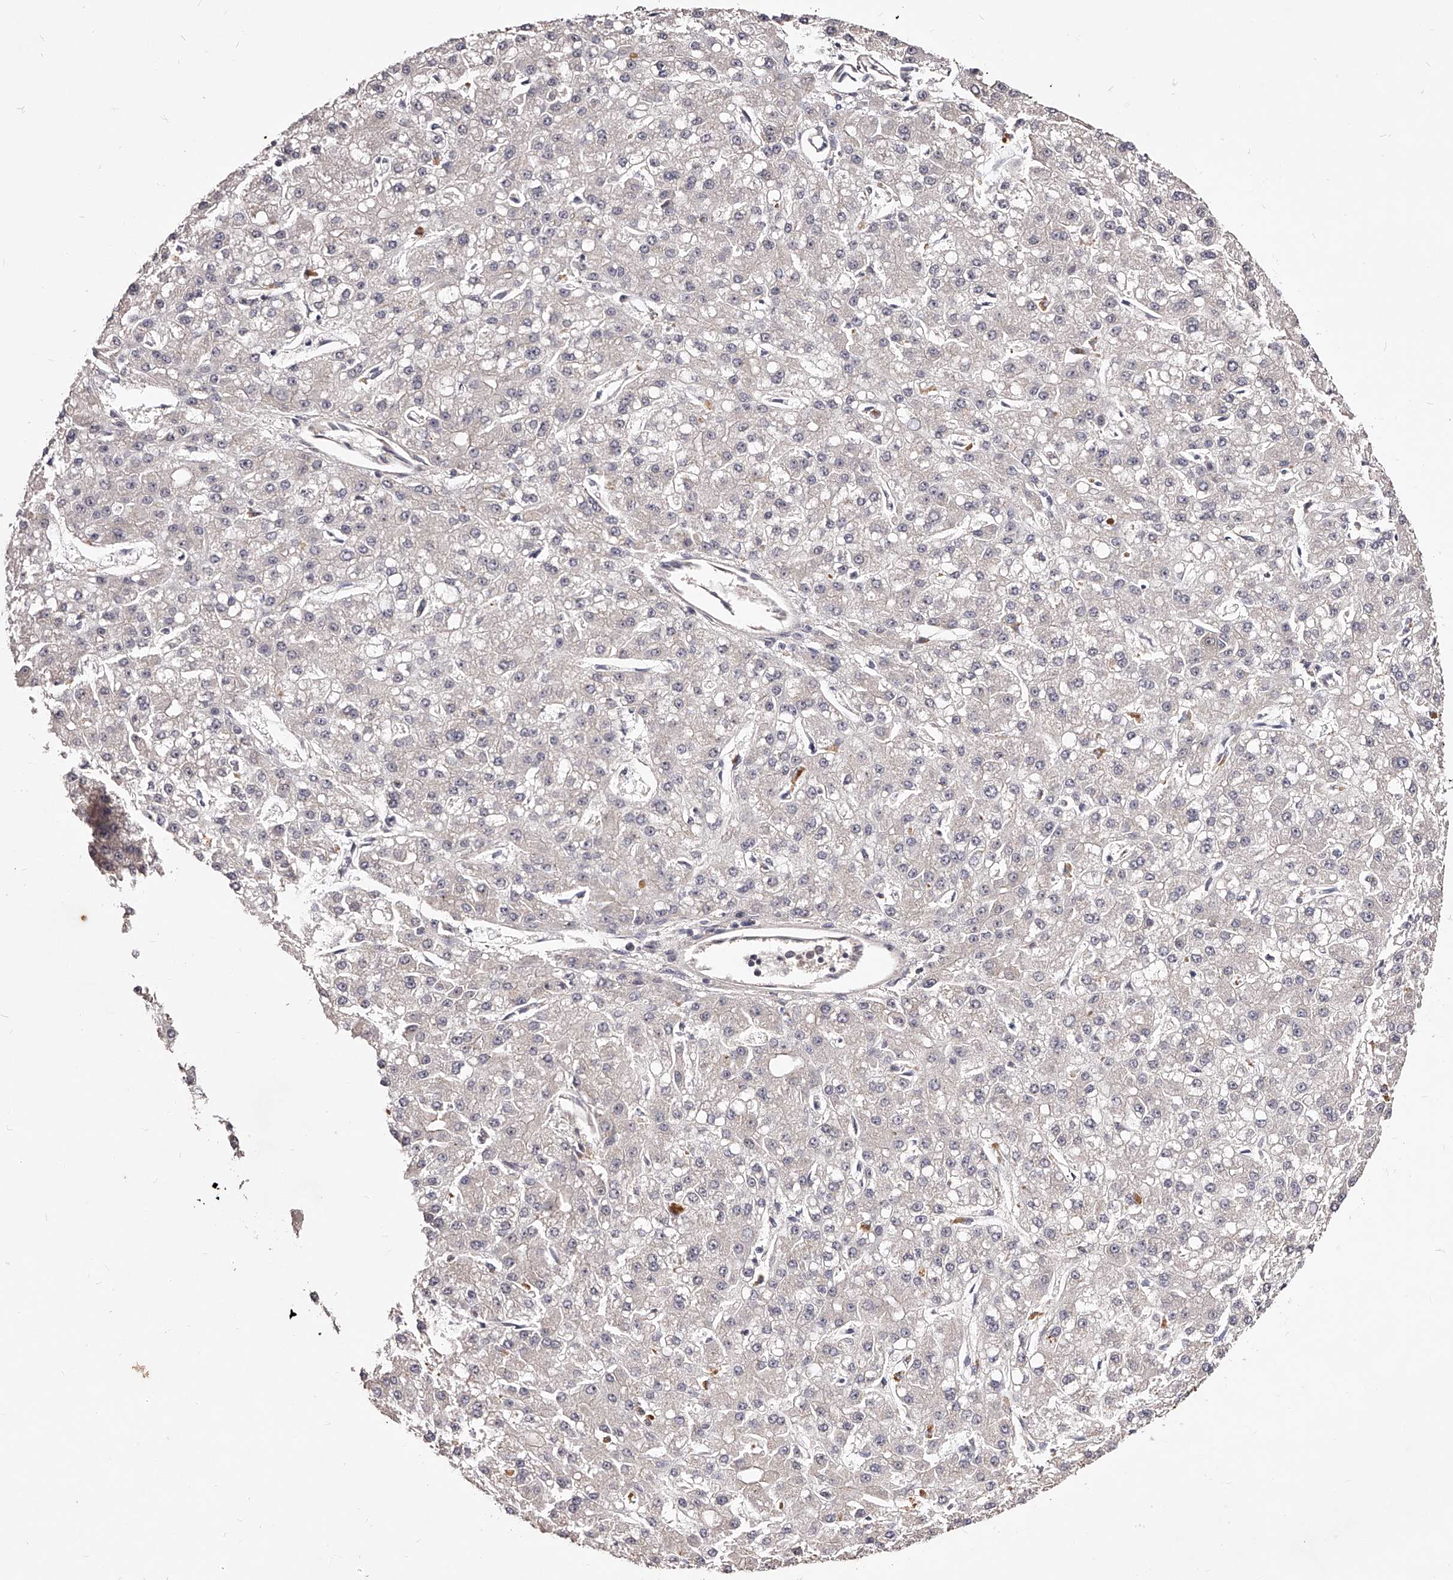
{"staining": {"intensity": "negative", "quantity": "none", "location": "none"}, "tissue": "liver cancer", "cell_type": "Tumor cells", "image_type": "cancer", "snomed": [{"axis": "morphology", "description": "Carcinoma, Hepatocellular, NOS"}, {"axis": "topography", "description": "Liver"}], "caption": "Micrograph shows no protein expression in tumor cells of liver cancer (hepatocellular carcinoma) tissue.", "gene": "PHACTR1", "patient": {"sex": "male", "age": 67}}